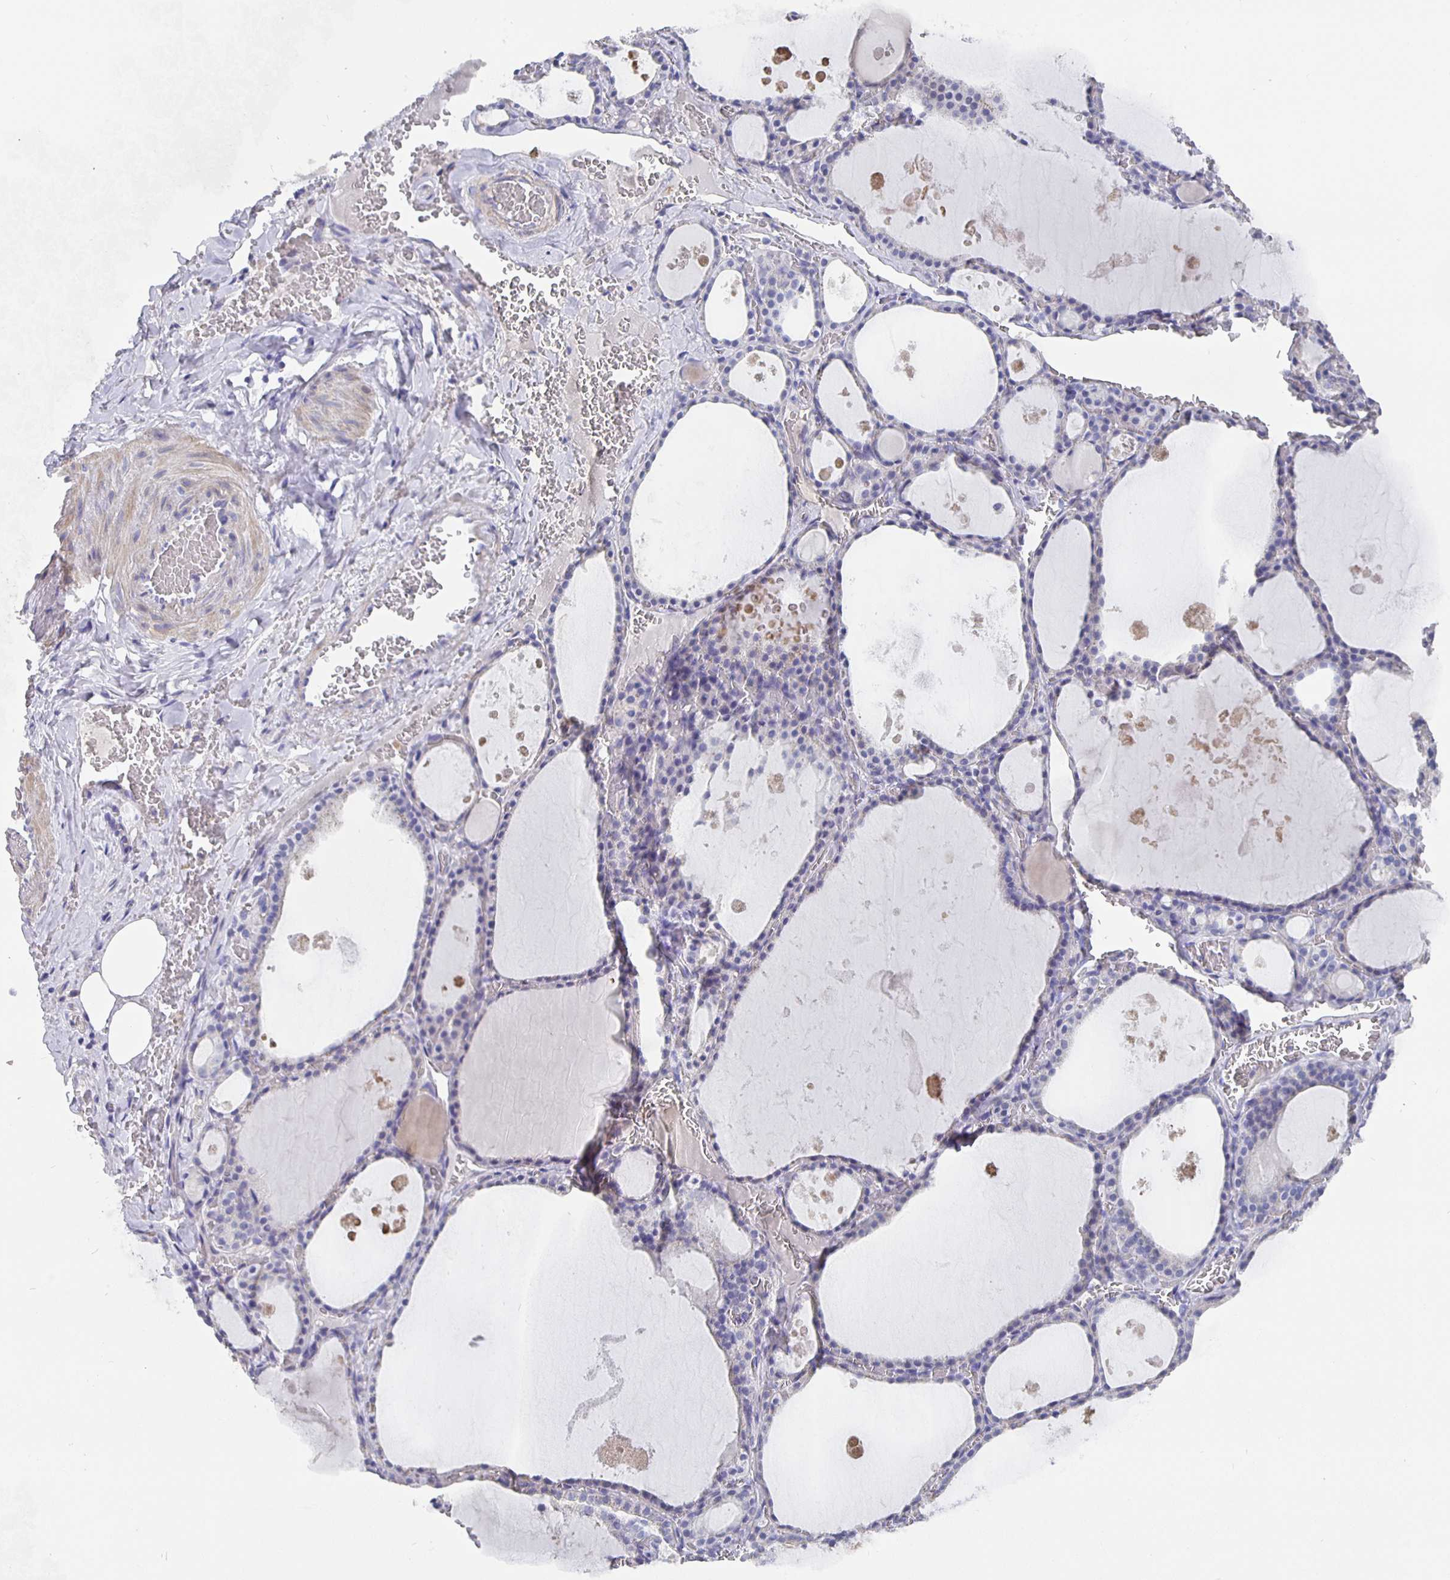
{"staining": {"intensity": "negative", "quantity": "none", "location": "none"}, "tissue": "thyroid gland", "cell_type": "Glandular cells", "image_type": "normal", "snomed": [{"axis": "morphology", "description": "Normal tissue, NOS"}, {"axis": "topography", "description": "Thyroid gland"}], "caption": "An immunohistochemistry (IHC) photomicrograph of unremarkable thyroid gland is shown. There is no staining in glandular cells of thyroid gland. (Stains: DAB immunohistochemistry with hematoxylin counter stain, Microscopy: brightfield microscopy at high magnification).", "gene": "CFAP74", "patient": {"sex": "male", "age": 56}}